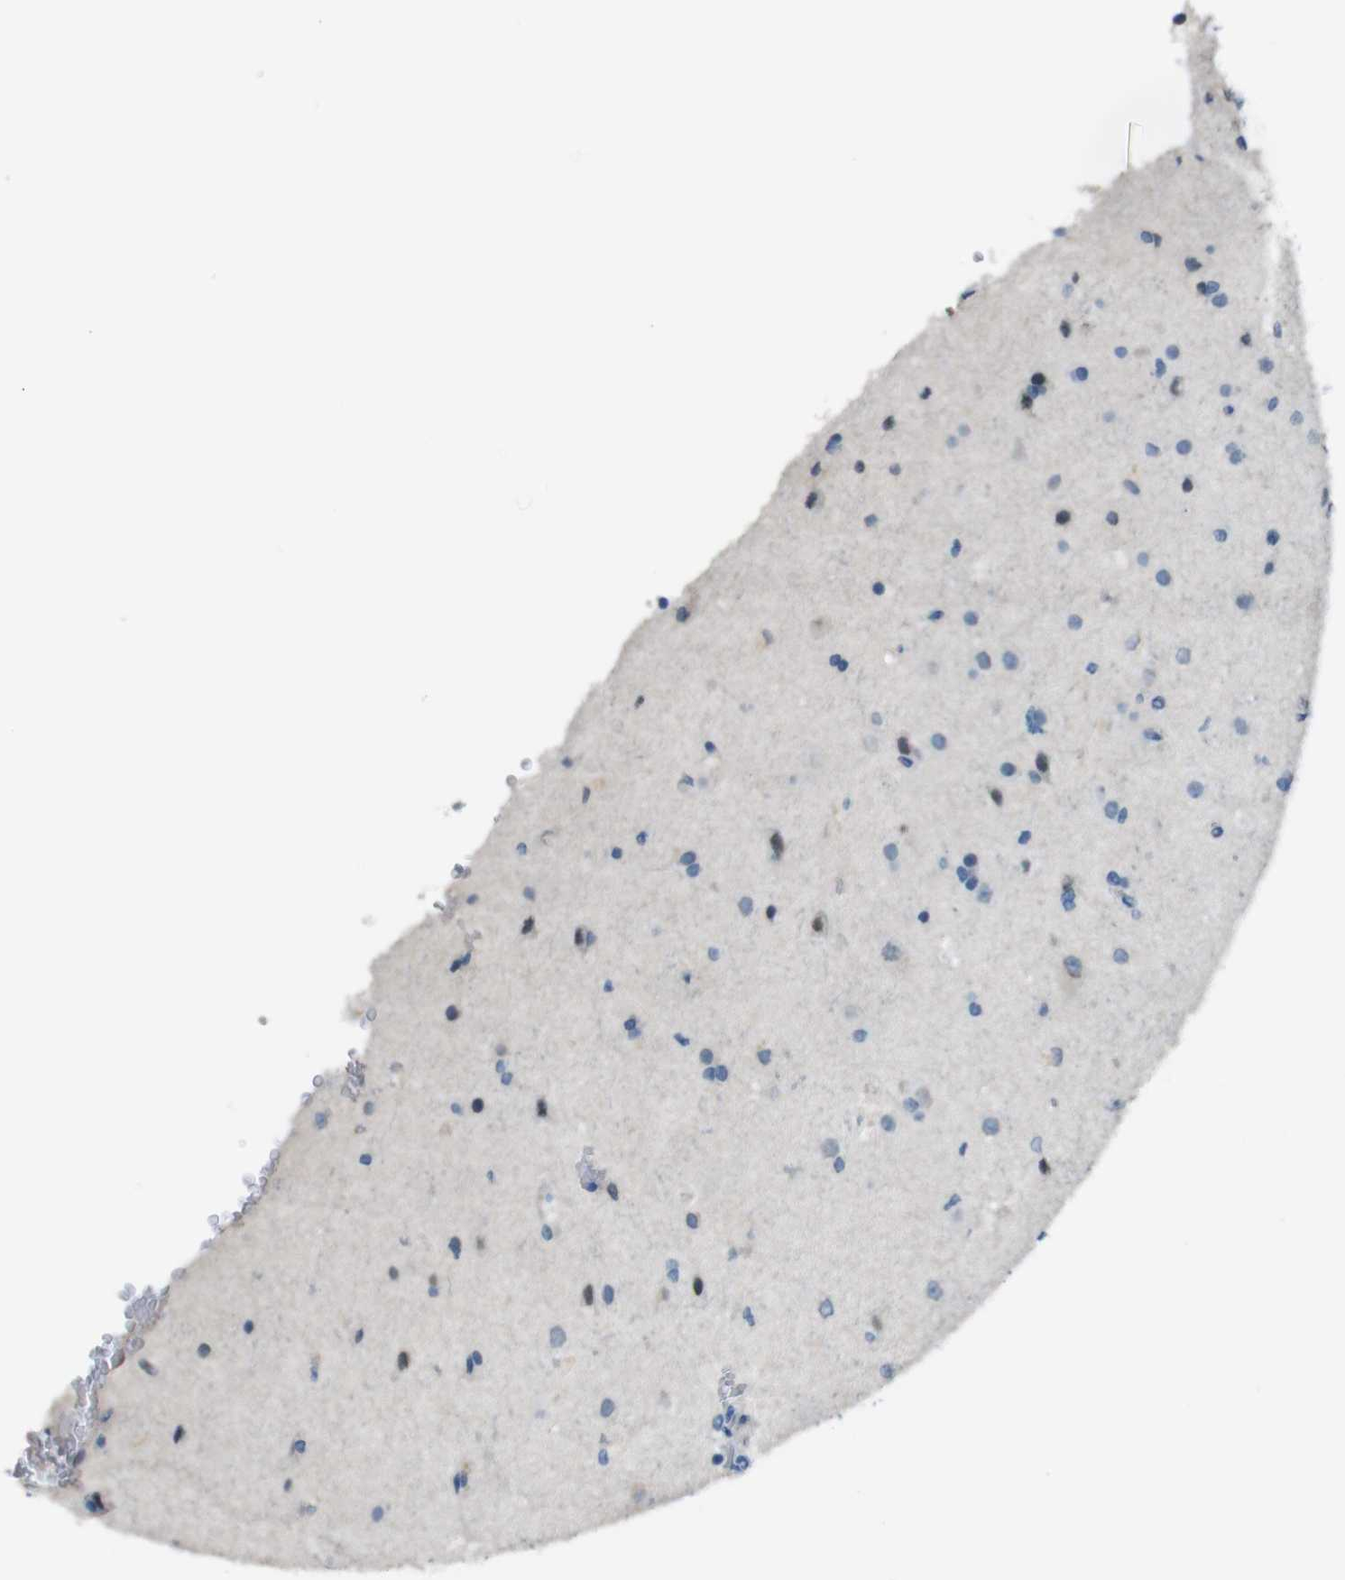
{"staining": {"intensity": "weak", "quantity": "<25%", "location": "cytoplasmic/membranous,nuclear"}, "tissue": "glioma", "cell_type": "Tumor cells", "image_type": "cancer", "snomed": [{"axis": "morphology", "description": "Glioma, malignant, High grade"}, {"axis": "topography", "description": "Brain"}], "caption": "Immunohistochemical staining of human glioma exhibits no significant positivity in tumor cells.", "gene": "HRH2", "patient": {"sex": "male", "age": 71}}